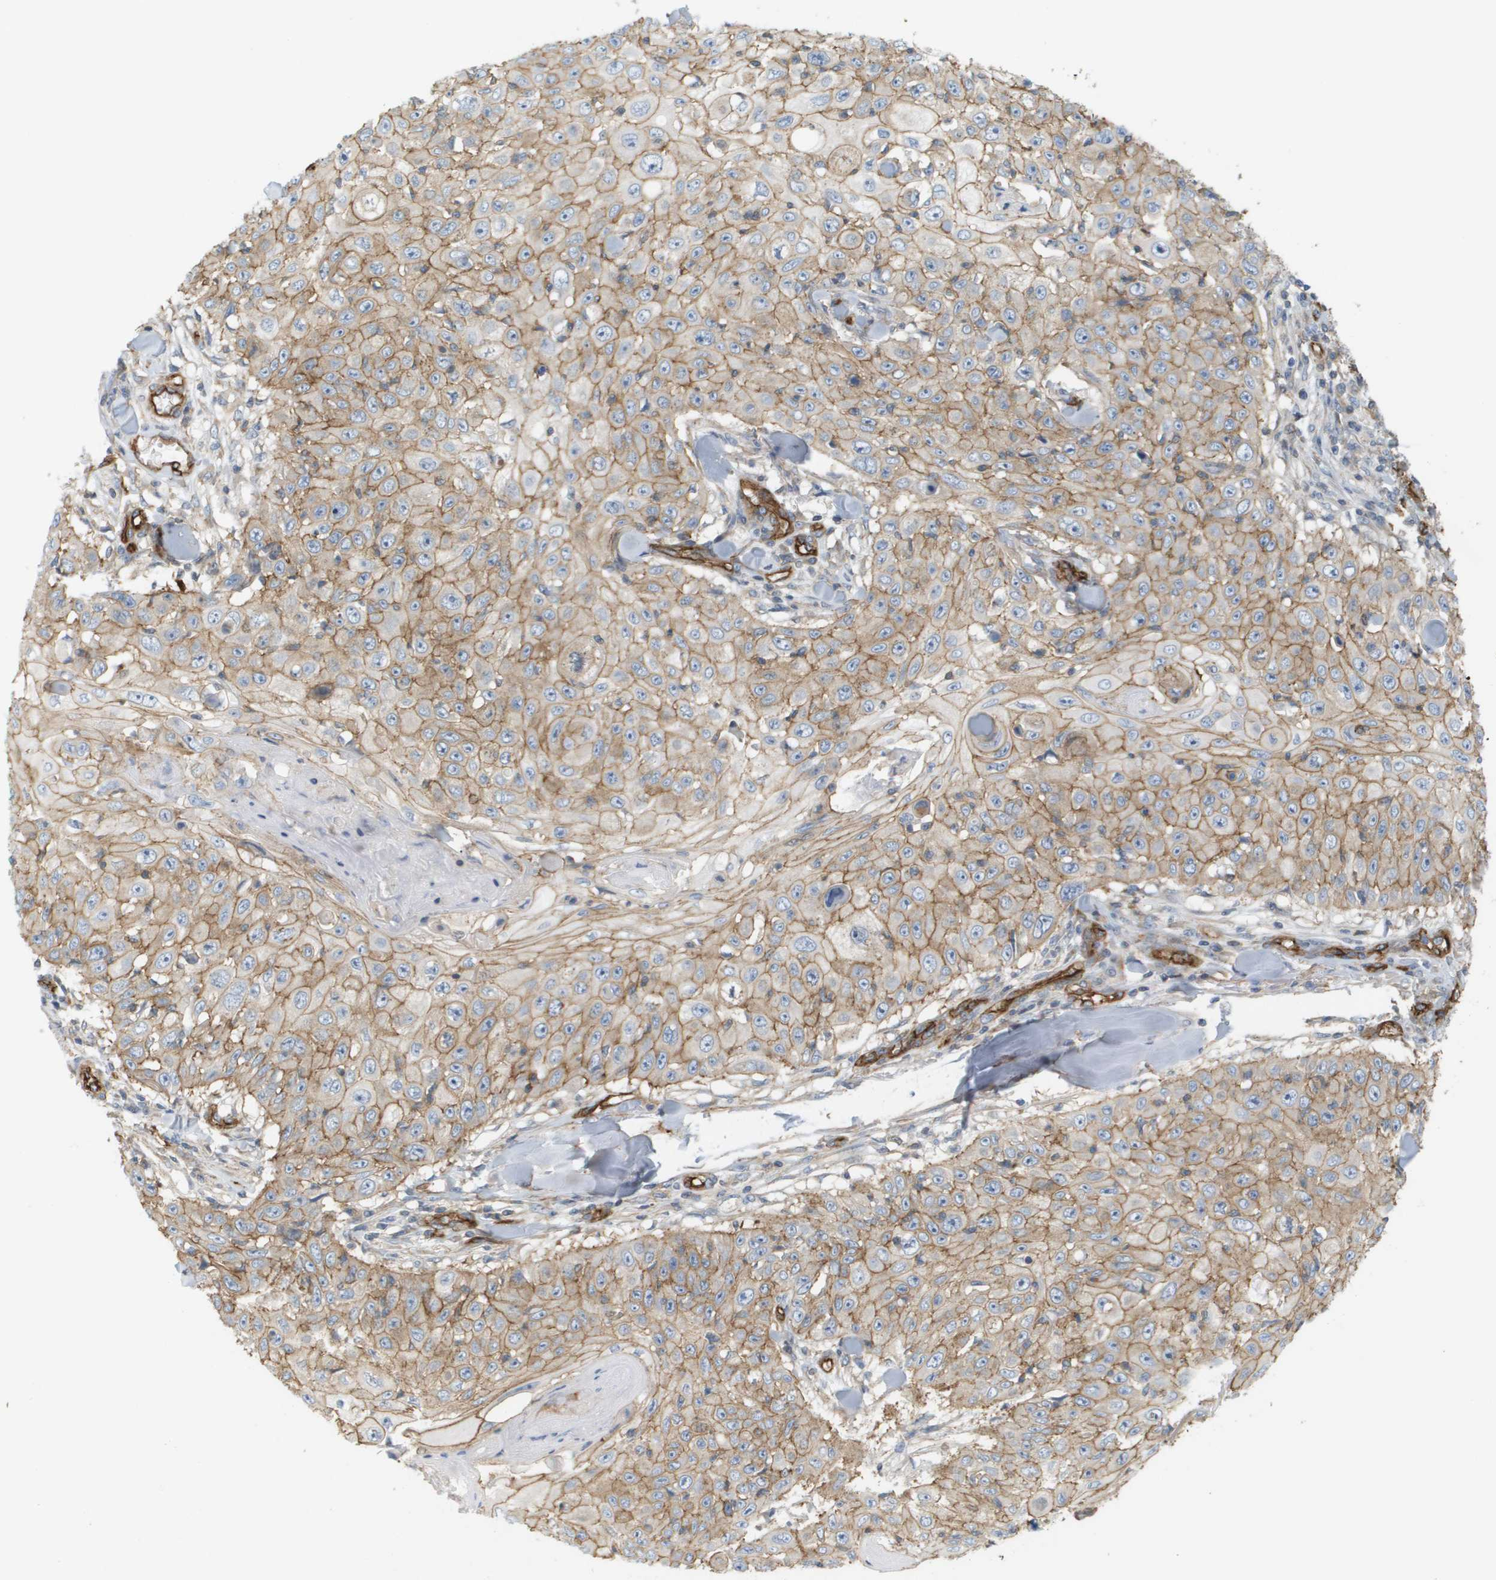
{"staining": {"intensity": "weak", "quantity": ">75%", "location": "cytoplasmic/membranous"}, "tissue": "skin cancer", "cell_type": "Tumor cells", "image_type": "cancer", "snomed": [{"axis": "morphology", "description": "Squamous cell carcinoma, NOS"}, {"axis": "topography", "description": "Skin"}], "caption": "Squamous cell carcinoma (skin) was stained to show a protein in brown. There is low levels of weak cytoplasmic/membranous expression in approximately >75% of tumor cells.", "gene": "SGMS2", "patient": {"sex": "male", "age": 86}}